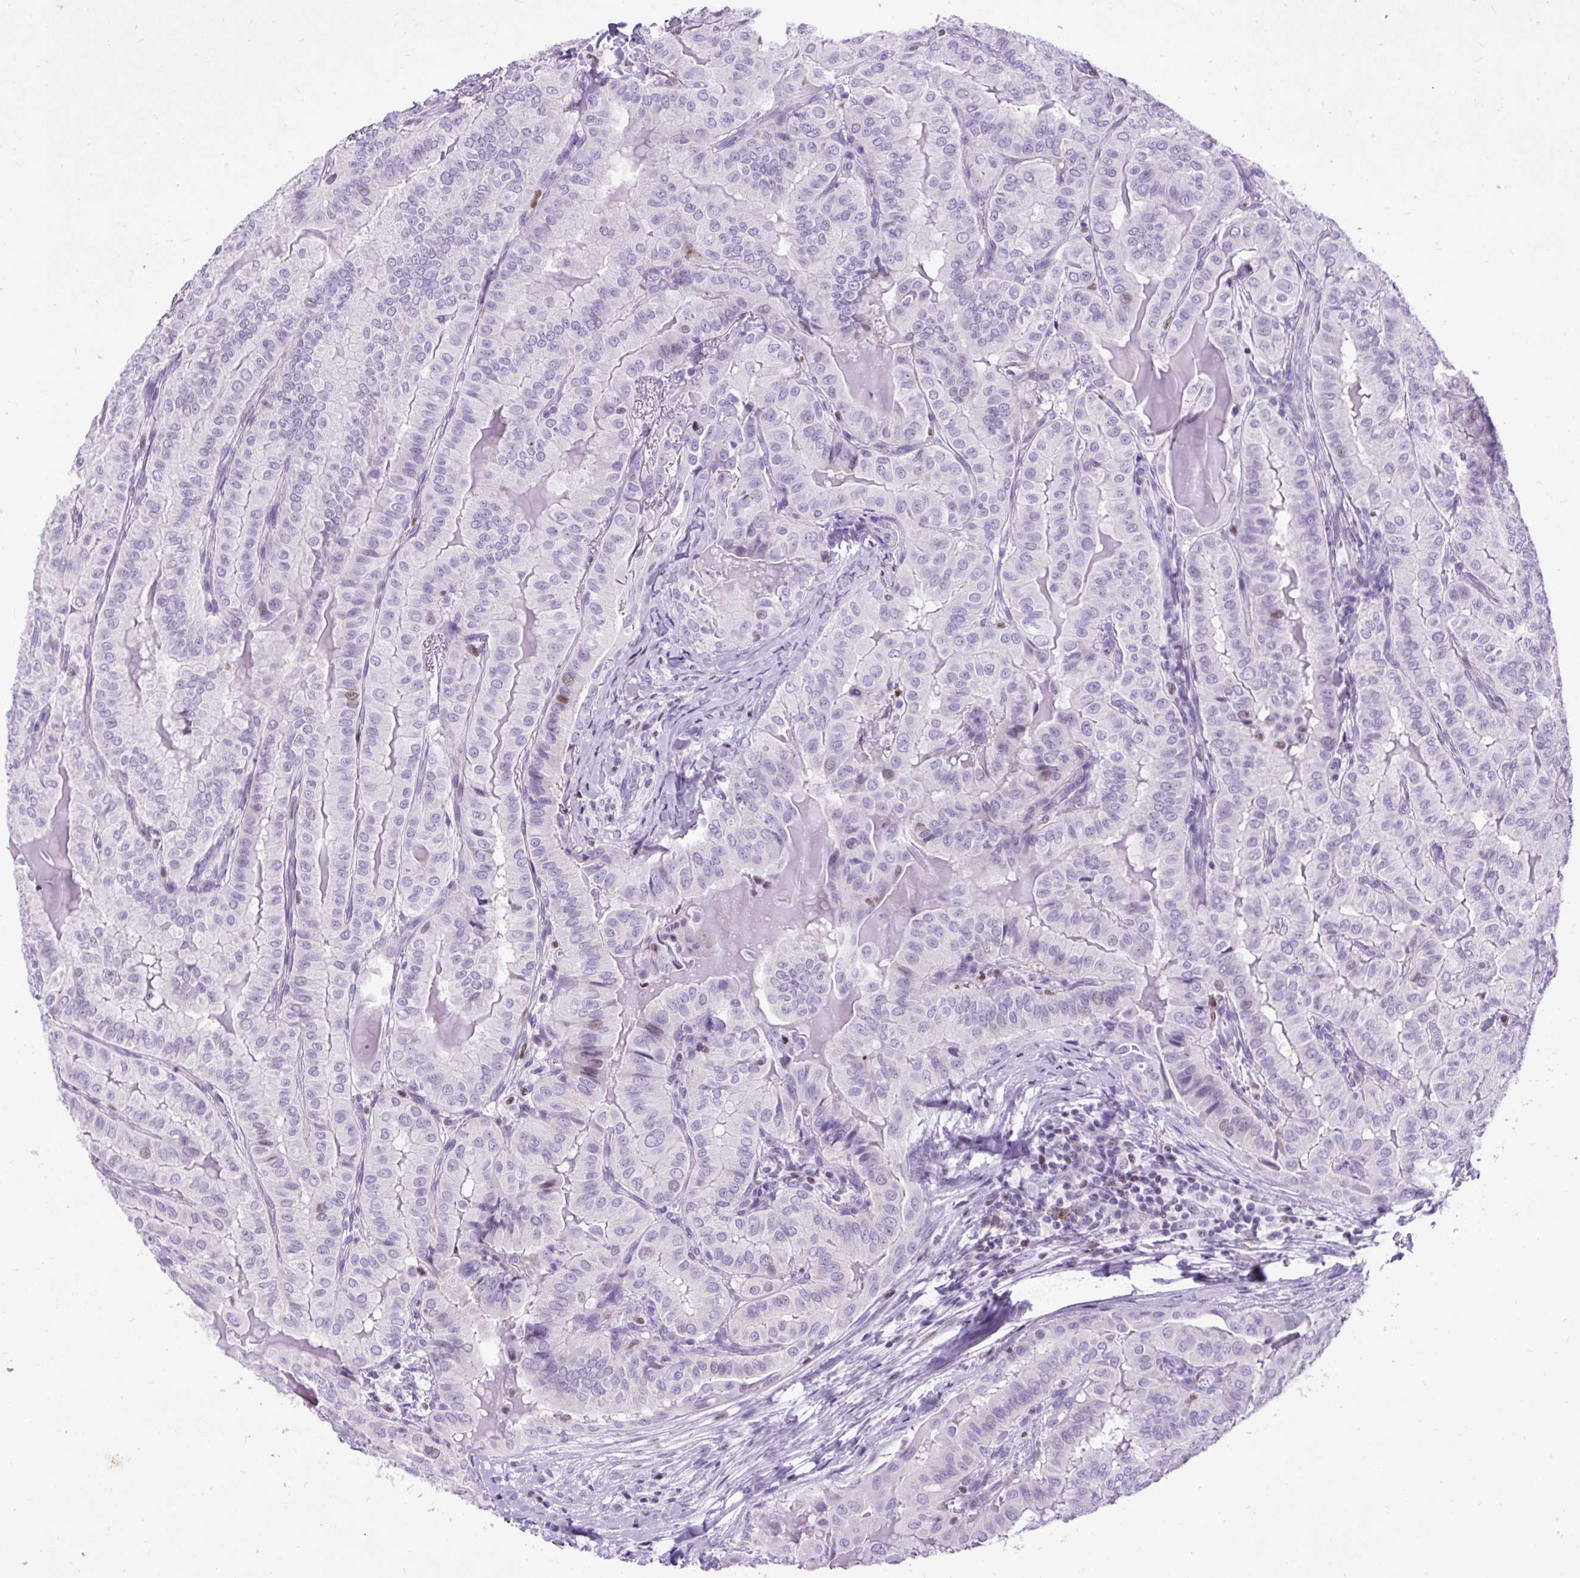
{"staining": {"intensity": "weak", "quantity": "<25%", "location": "nuclear"}, "tissue": "thyroid cancer", "cell_type": "Tumor cells", "image_type": "cancer", "snomed": [{"axis": "morphology", "description": "Papillary adenocarcinoma, NOS"}, {"axis": "topography", "description": "Thyroid gland"}], "caption": "Tumor cells are negative for brown protein staining in papillary adenocarcinoma (thyroid).", "gene": "SPC24", "patient": {"sex": "female", "age": 68}}